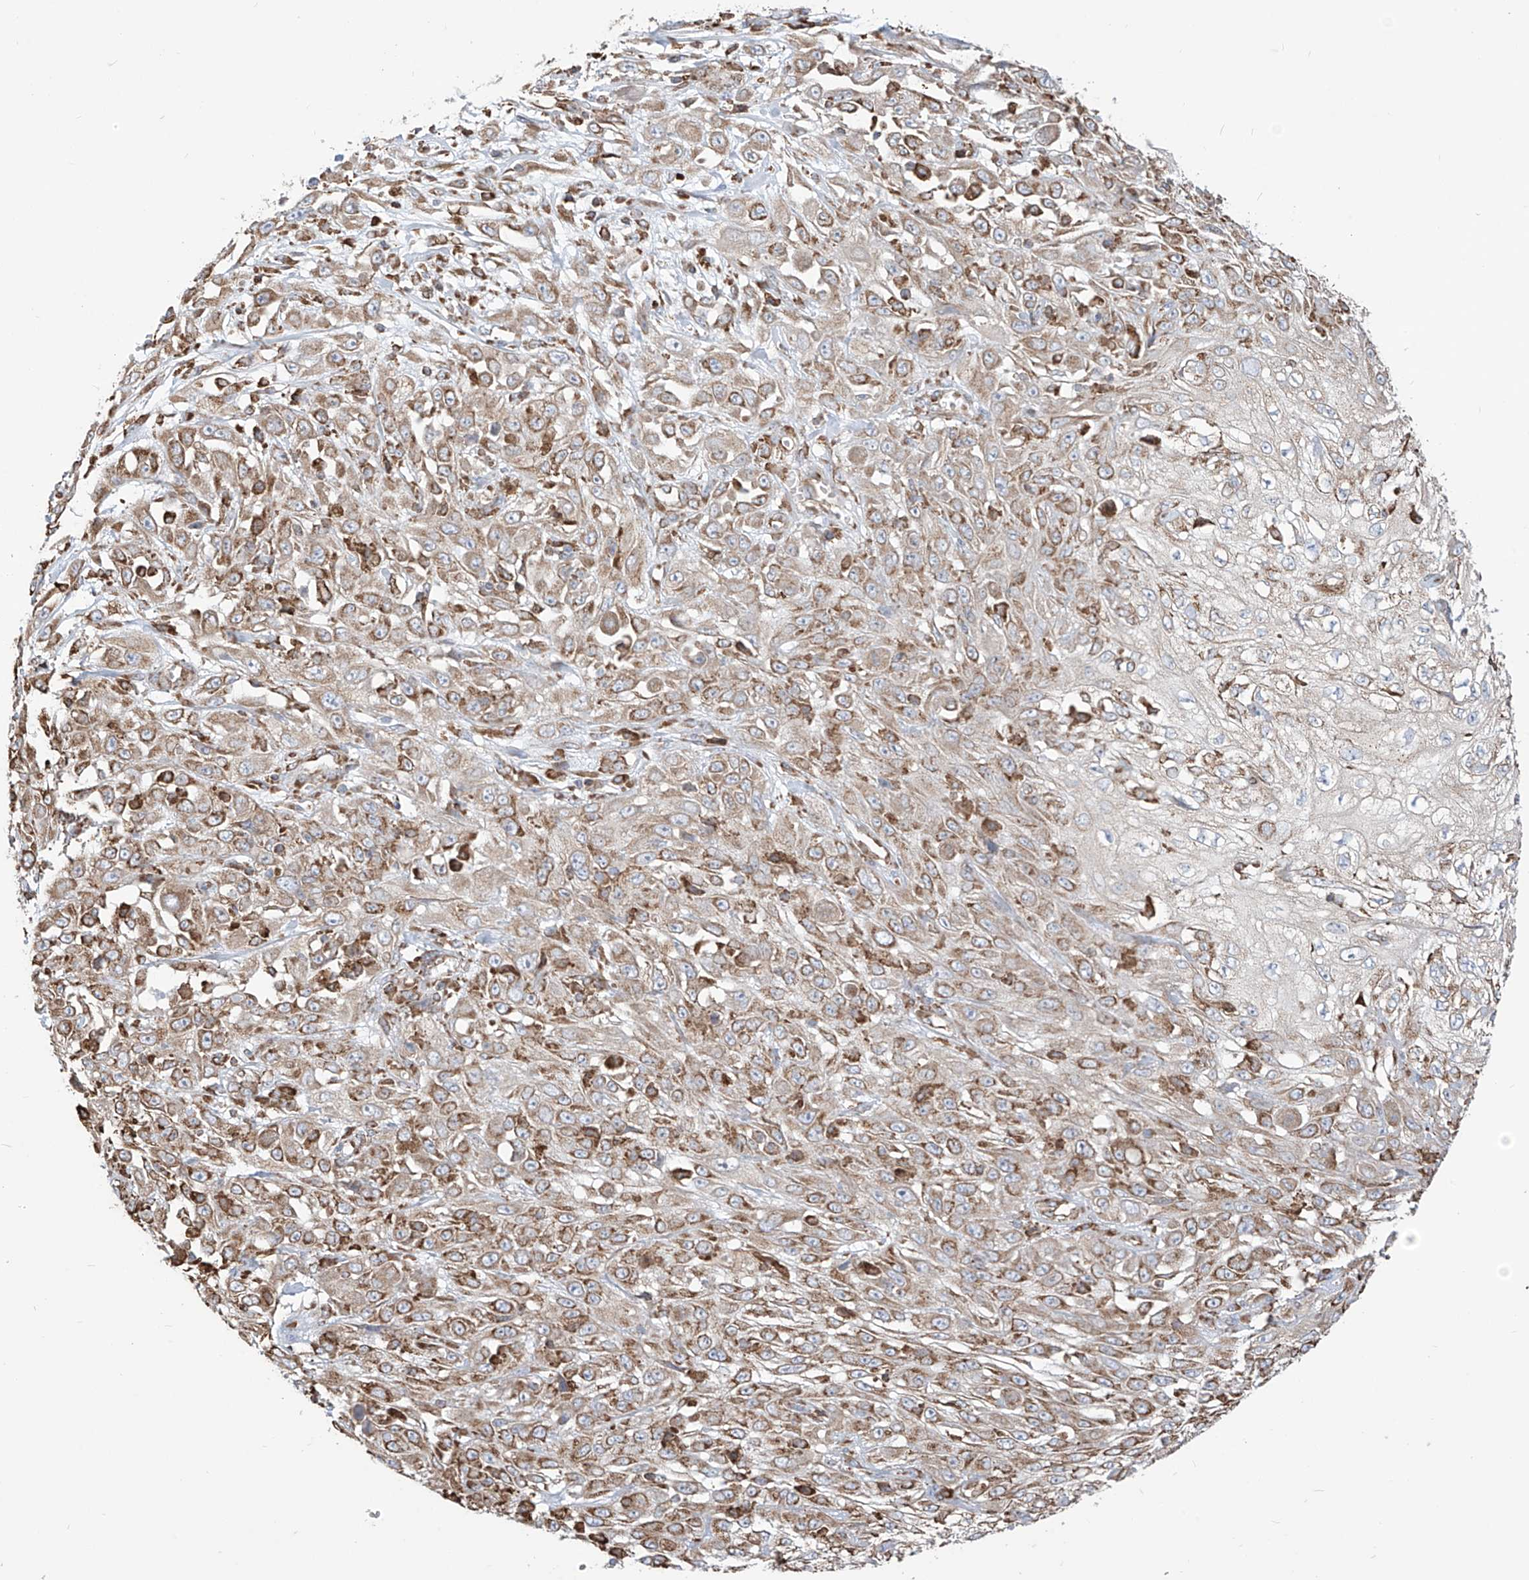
{"staining": {"intensity": "weak", "quantity": ">75%", "location": "cytoplasmic/membranous"}, "tissue": "skin cancer", "cell_type": "Tumor cells", "image_type": "cancer", "snomed": [{"axis": "morphology", "description": "Squamous cell carcinoma, NOS"}, {"axis": "morphology", "description": "Squamous cell carcinoma, metastatic, NOS"}, {"axis": "topography", "description": "Skin"}, {"axis": "topography", "description": "Lymph node"}], "caption": "Immunohistochemical staining of skin metastatic squamous cell carcinoma exhibits low levels of weak cytoplasmic/membranous protein expression in about >75% of tumor cells.", "gene": "PDIA6", "patient": {"sex": "male", "age": 75}}